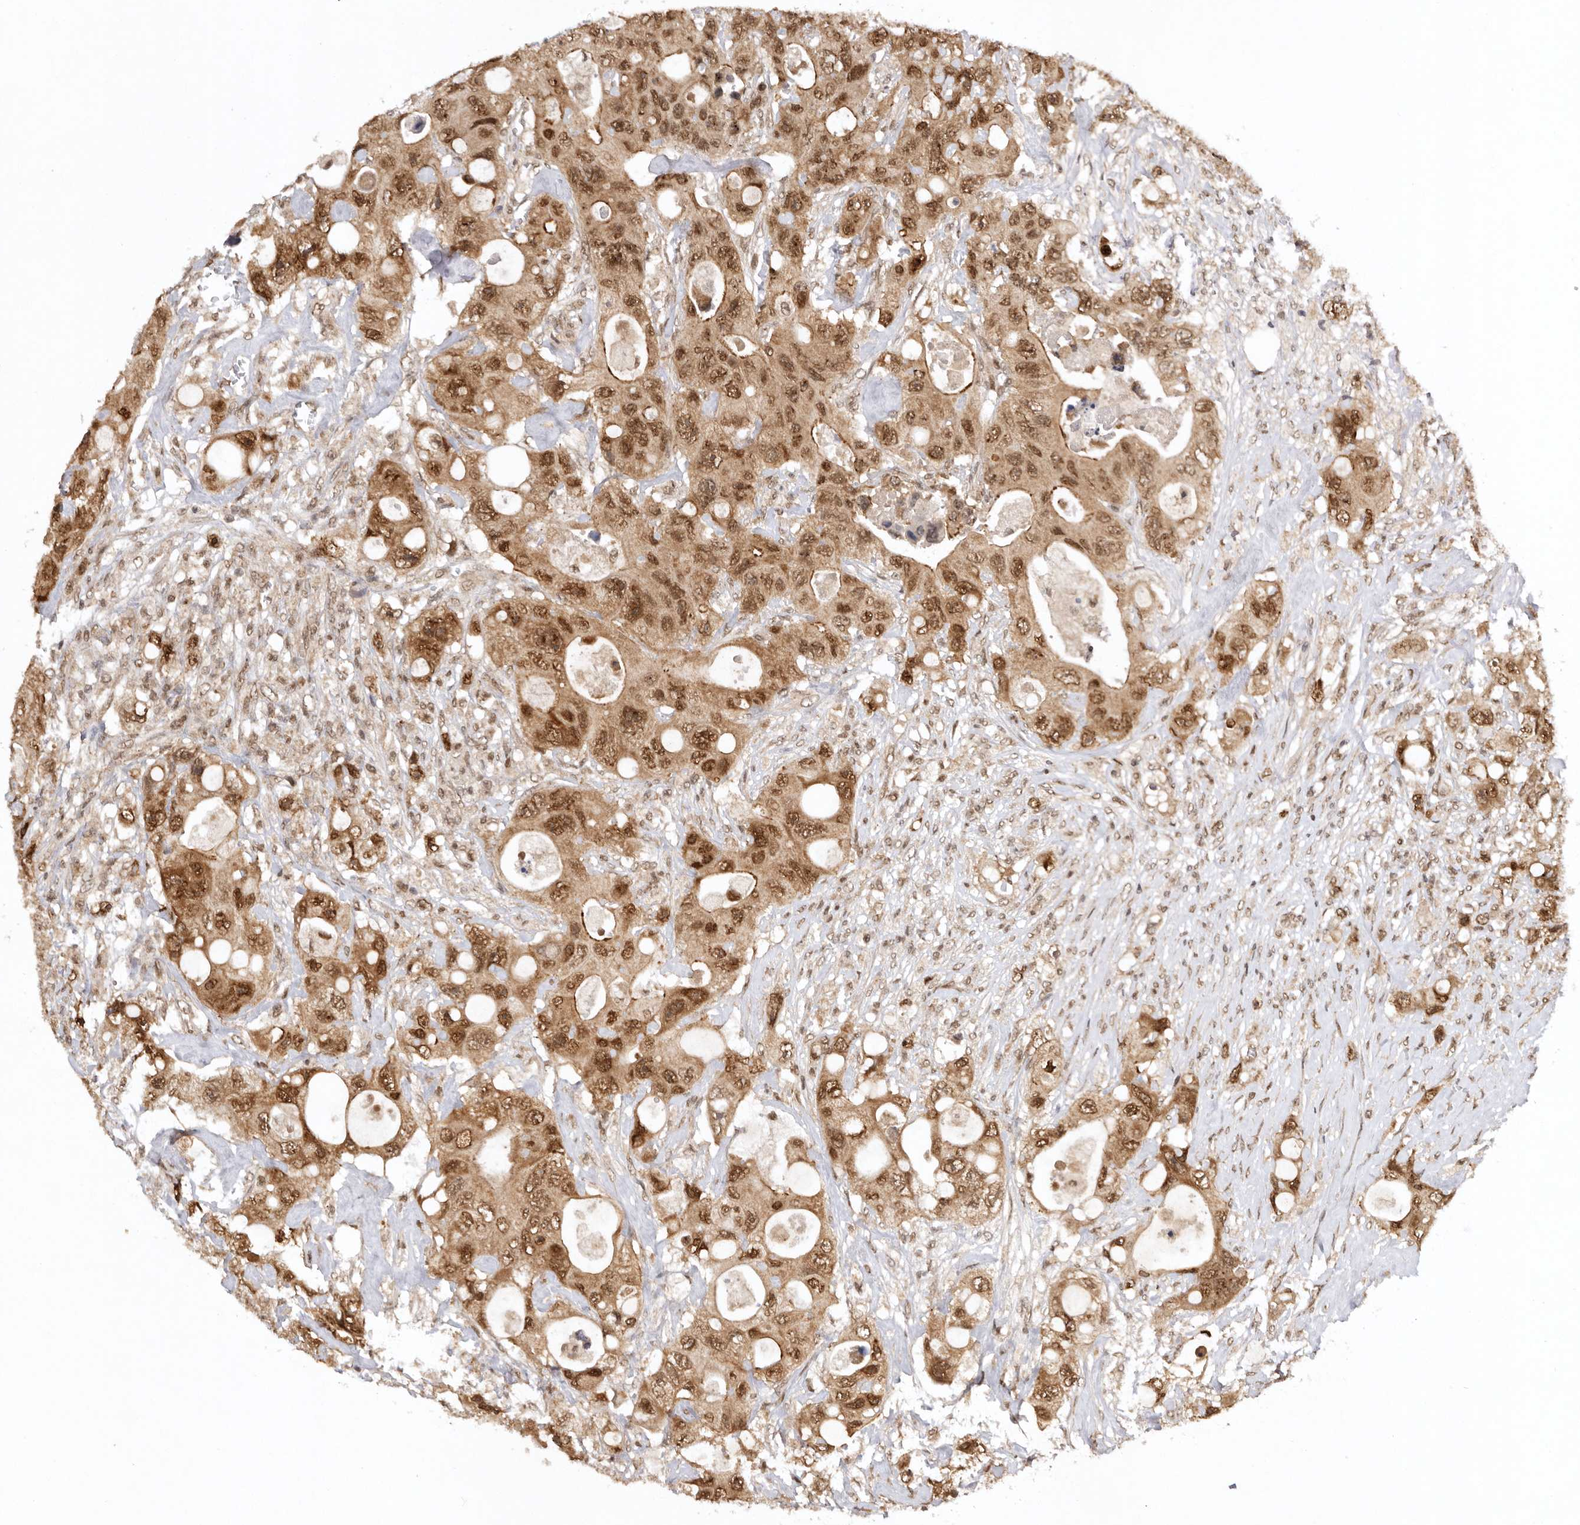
{"staining": {"intensity": "moderate", "quantity": ">75%", "location": "cytoplasmic/membranous,nuclear"}, "tissue": "colorectal cancer", "cell_type": "Tumor cells", "image_type": "cancer", "snomed": [{"axis": "morphology", "description": "Adenocarcinoma, NOS"}, {"axis": "topography", "description": "Colon"}], "caption": "Immunohistochemical staining of colorectal cancer exhibits medium levels of moderate cytoplasmic/membranous and nuclear positivity in approximately >75% of tumor cells. (DAB = brown stain, brightfield microscopy at high magnification).", "gene": "TARS2", "patient": {"sex": "female", "age": 46}}